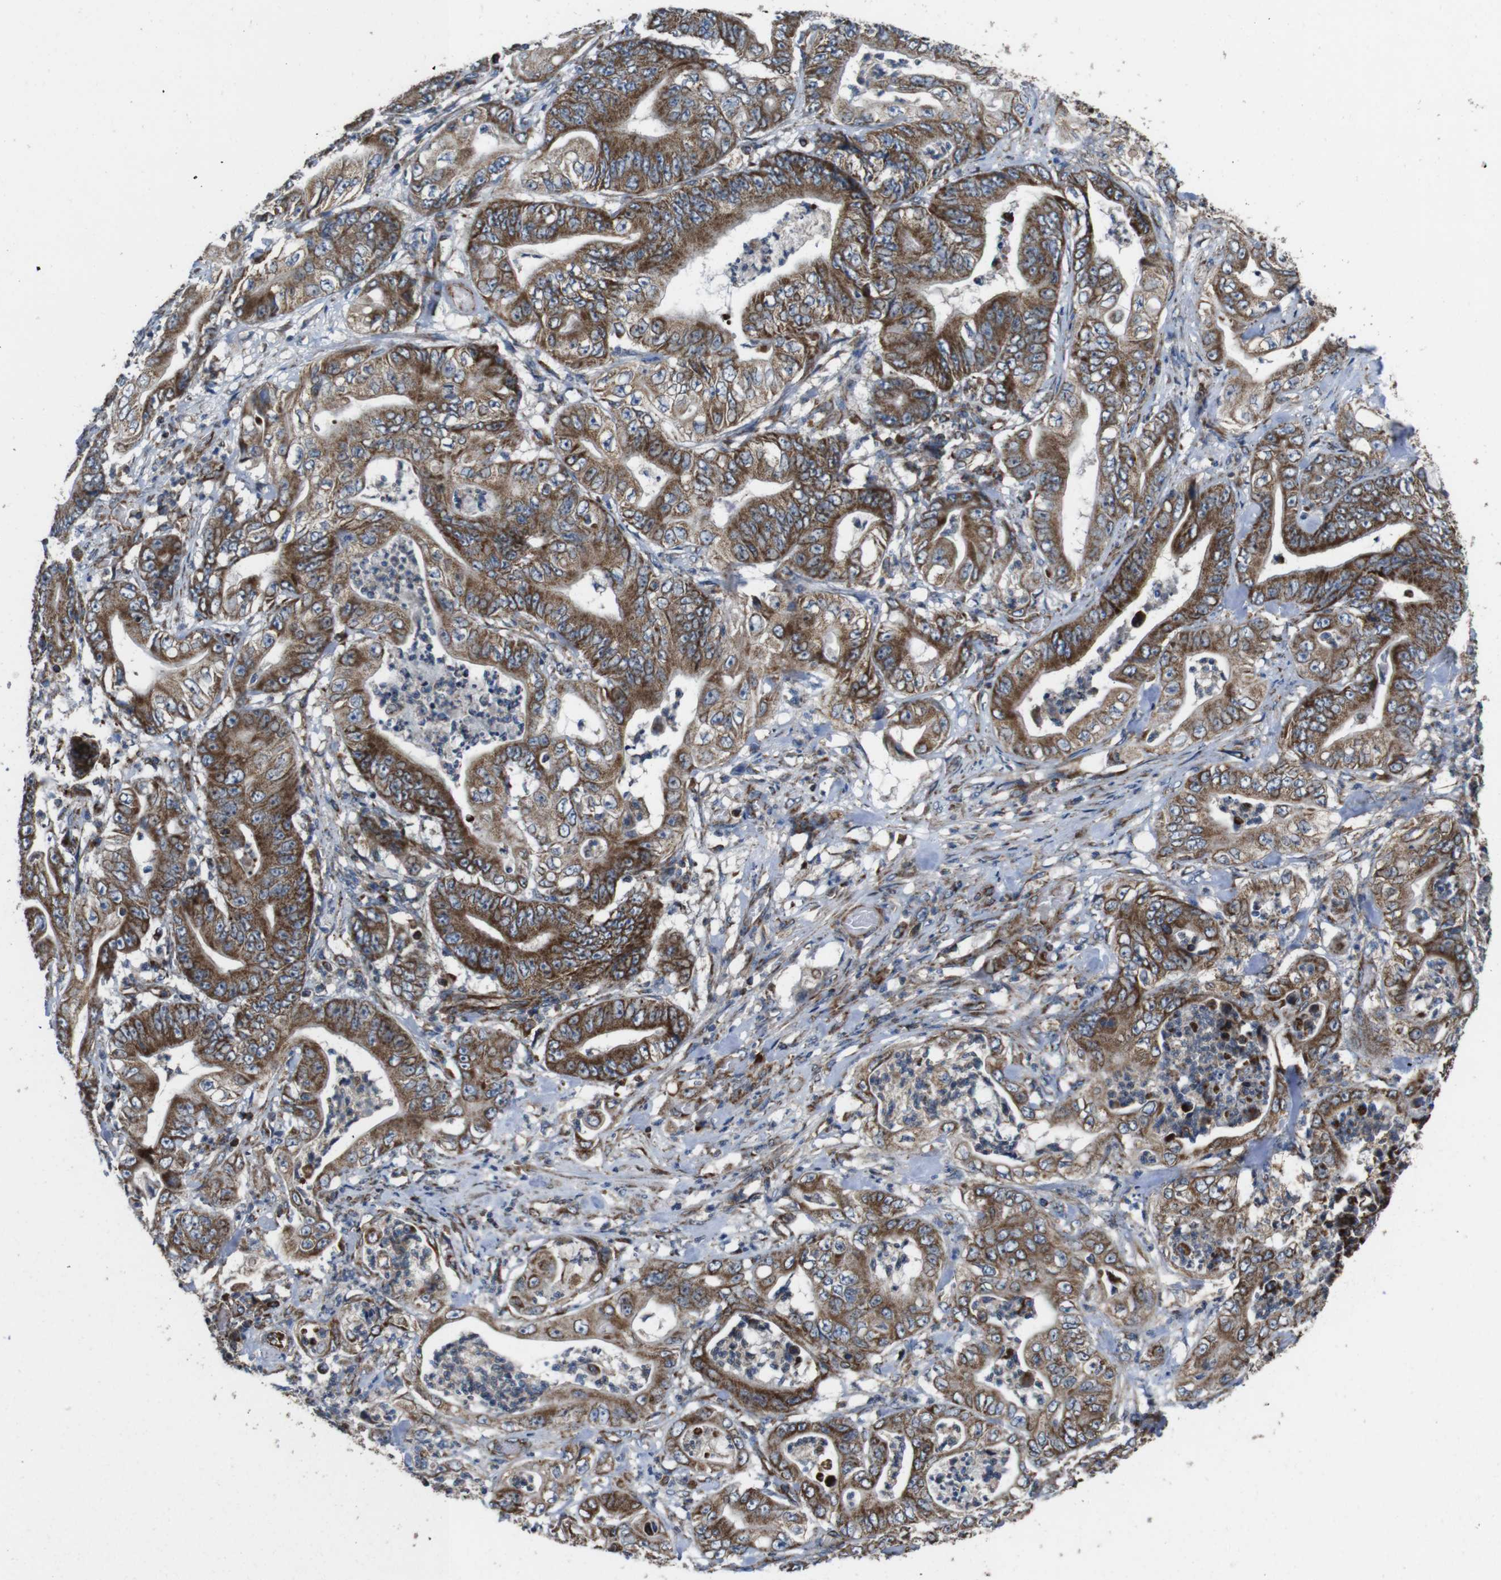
{"staining": {"intensity": "moderate", "quantity": ">75%", "location": "cytoplasmic/membranous"}, "tissue": "stomach cancer", "cell_type": "Tumor cells", "image_type": "cancer", "snomed": [{"axis": "morphology", "description": "Adenocarcinoma, NOS"}, {"axis": "topography", "description": "Stomach"}], "caption": "Human stomach cancer (adenocarcinoma) stained with a brown dye reveals moderate cytoplasmic/membranous positive staining in approximately >75% of tumor cells.", "gene": "HK1", "patient": {"sex": "female", "age": 73}}